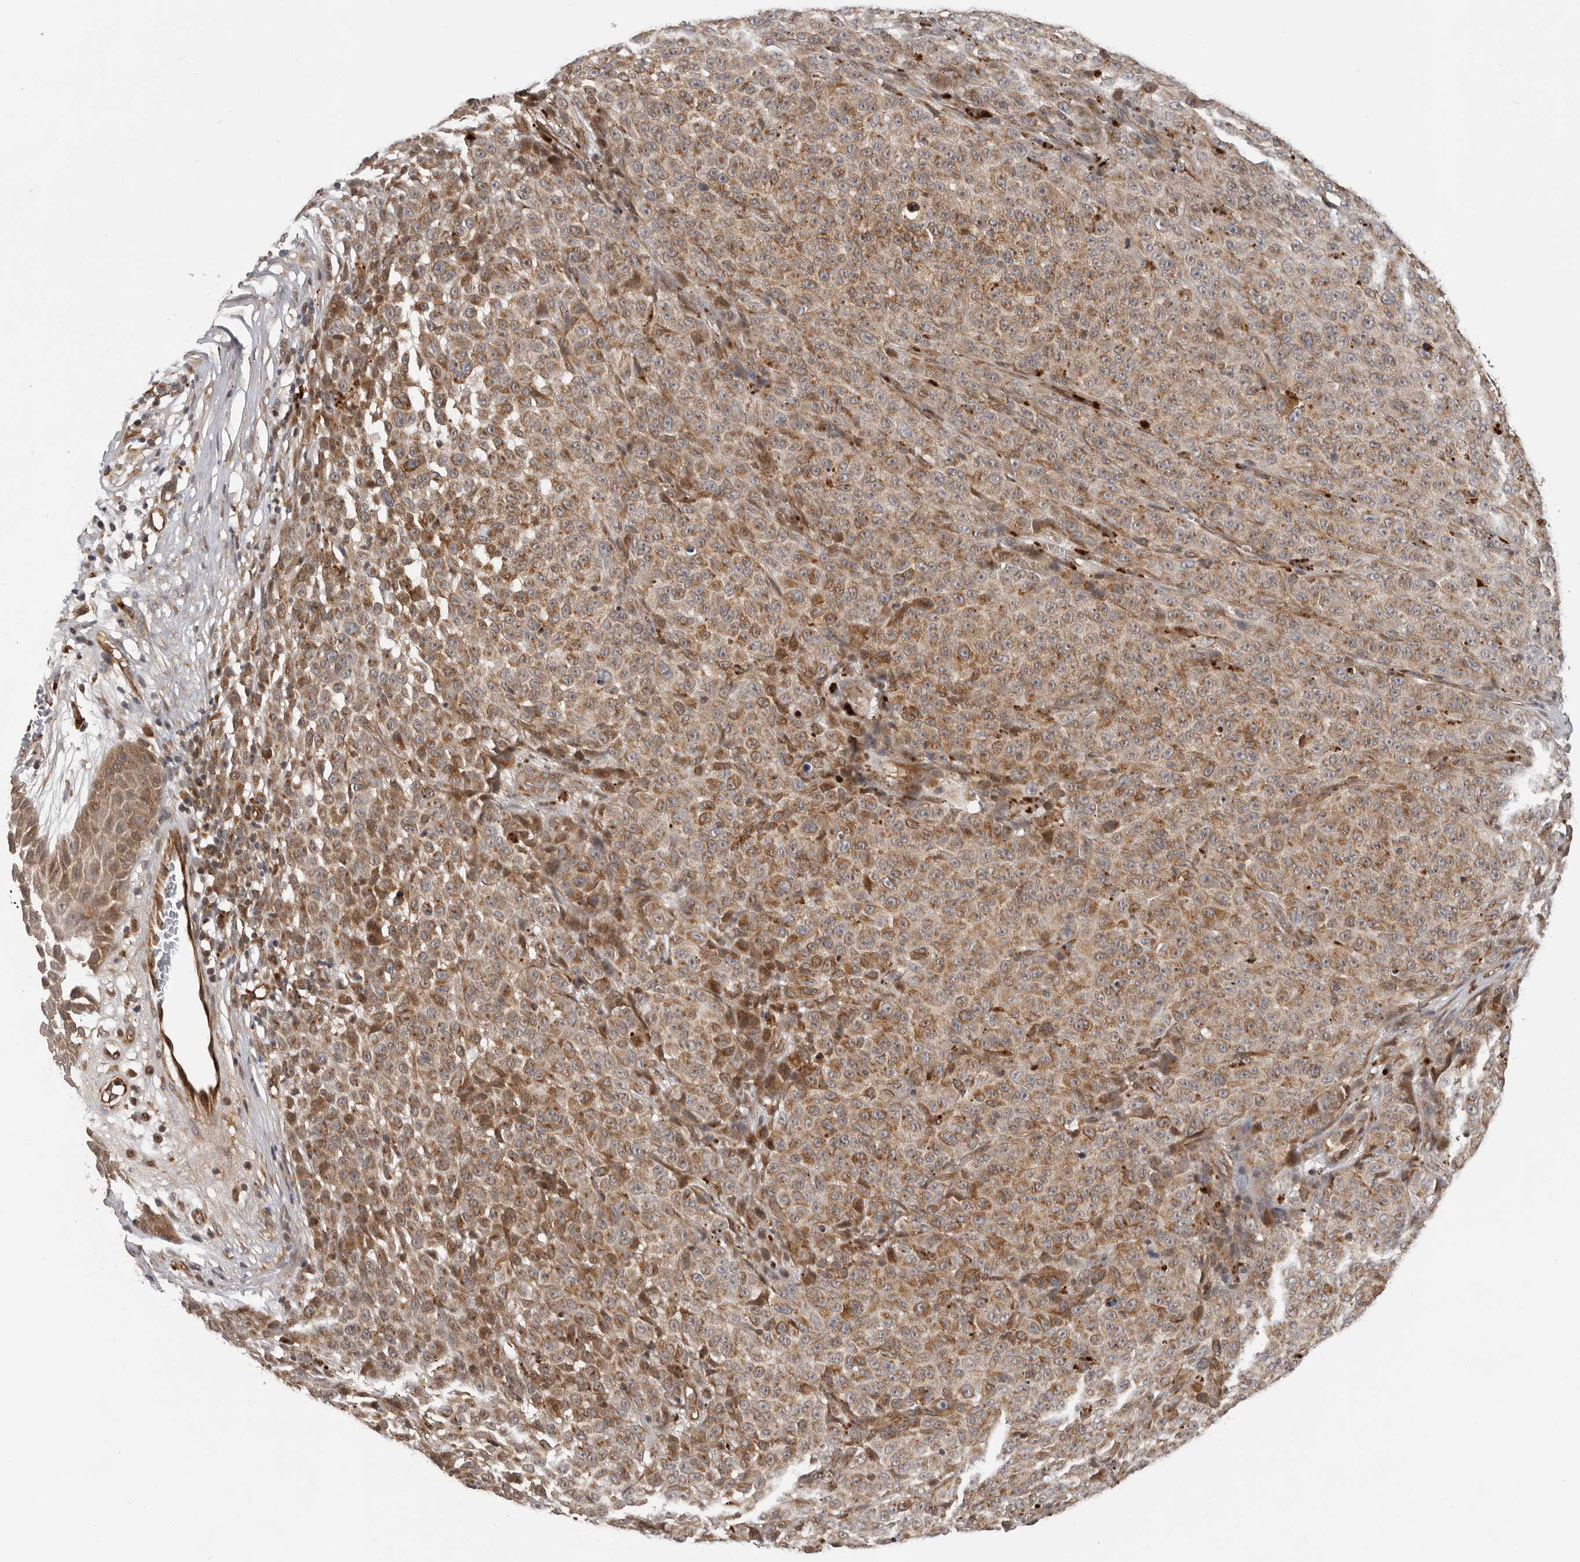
{"staining": {"intensity": "moderate", "quantity": ">75%", "location": "cytoplasmic/membranous"}, "tissue": "melanoma", "cell_type": "Tumor cells", "image_type": "cancer", "snomed": [{"axis": "morphology", "description": "Malignant melanoma, NOS"}, {"axis": "topography", "description": "Skin"}], "caption": "Tumor cells reveal medium levels of moderate cytoplasmic/membranous positivity in about >75% of cells in human malignant melanoma. The protein of interest is shown in brown color, while the nuclei are stained blue.", "gene": "RNF157", "patient": {"sex": "female", "age": 82}}